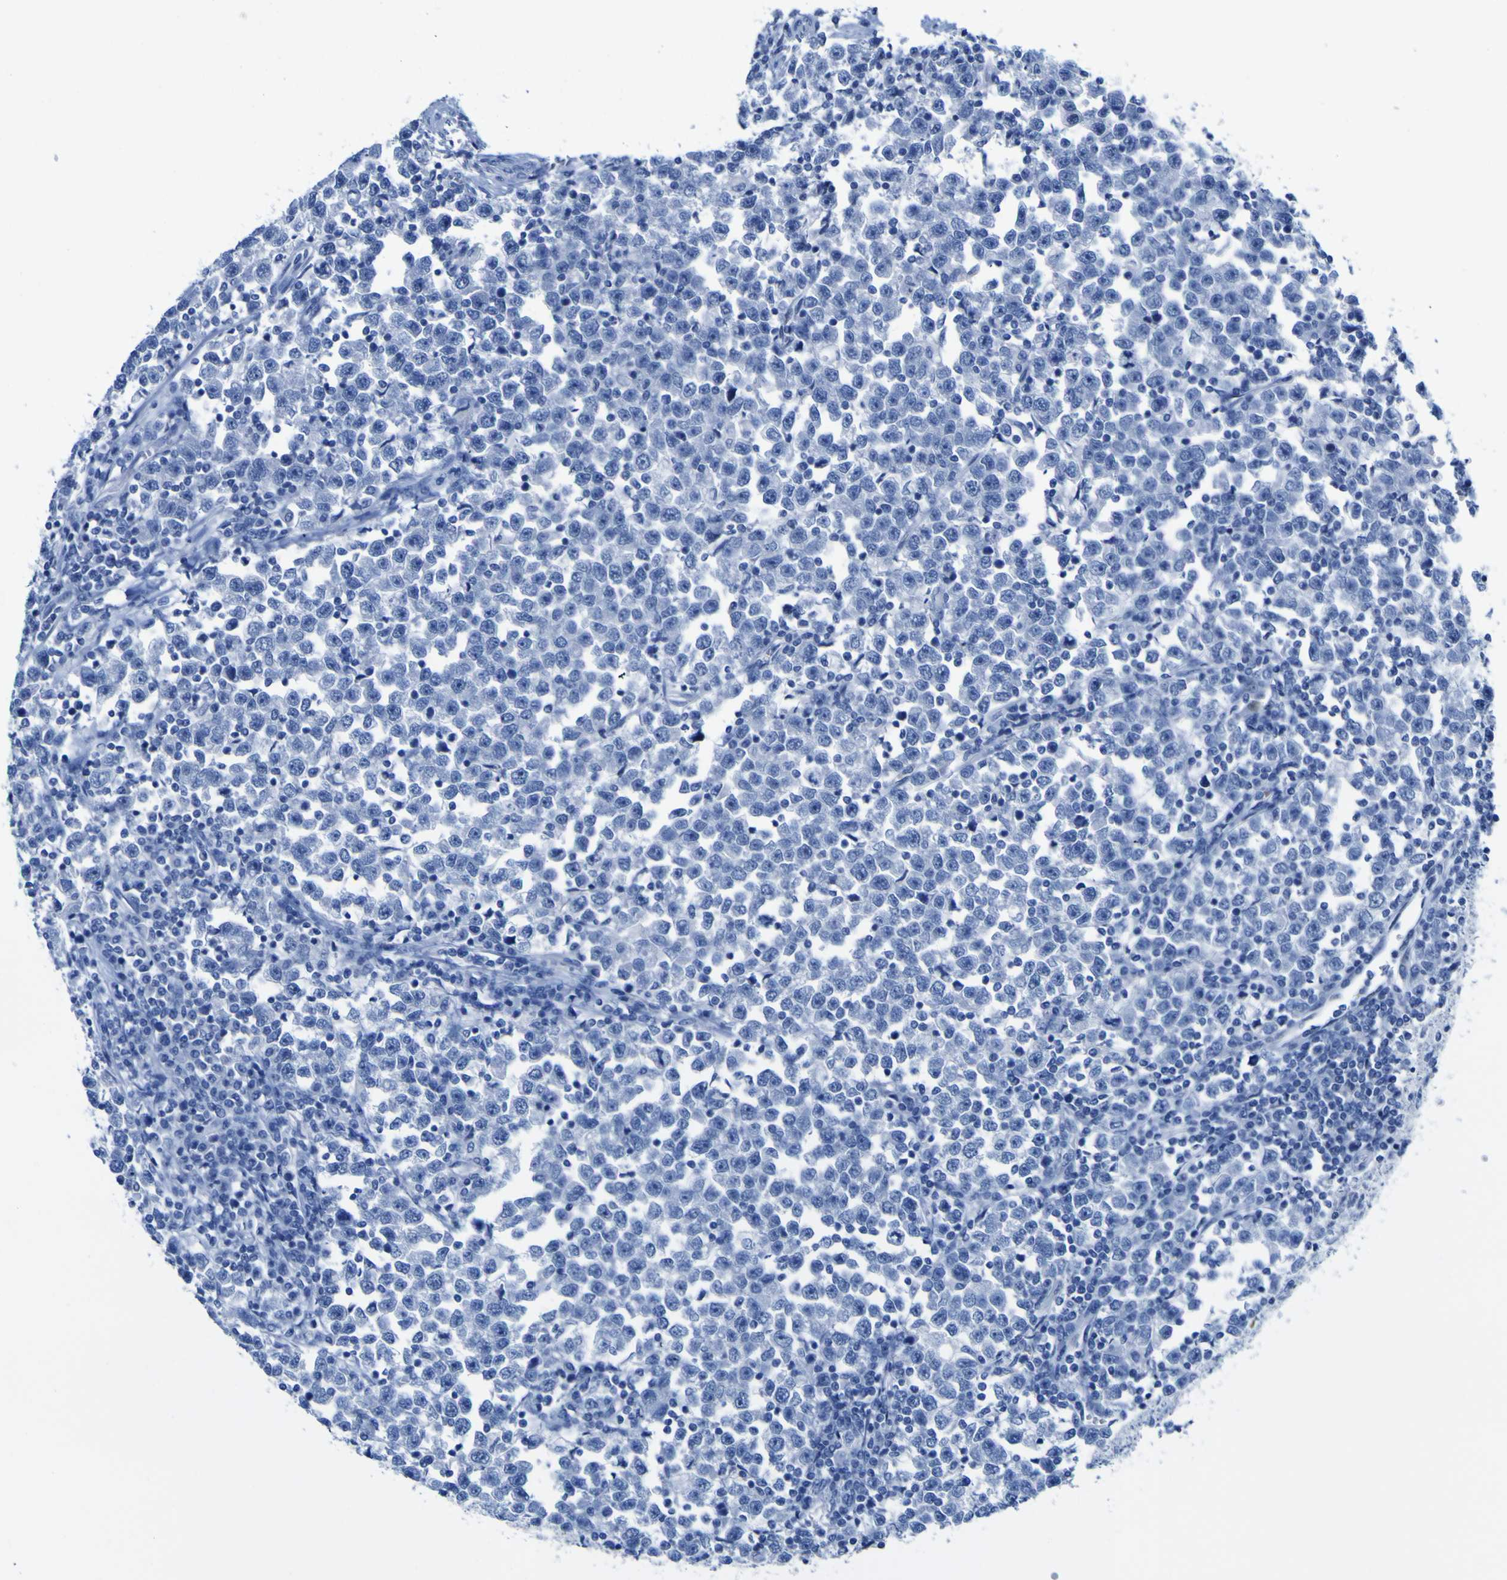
{"staining": {"intensity": "negative", "quantity": "none", "location": "none"}, "tissue": "testis cancer", "cell_type": "Tumor cells", "image_type": "cancer", "snomed": [{"axis": "morphology", "description": "Seminoma, NOS"}, {"axis": "topography", "description": "Testis"}], "caption": "A micrograph of testis cancer stained for a protein demonstrates no brown staining in tumor cells.", "gene": "DACH1", "patient": {"sex": "male", "age": 43}}